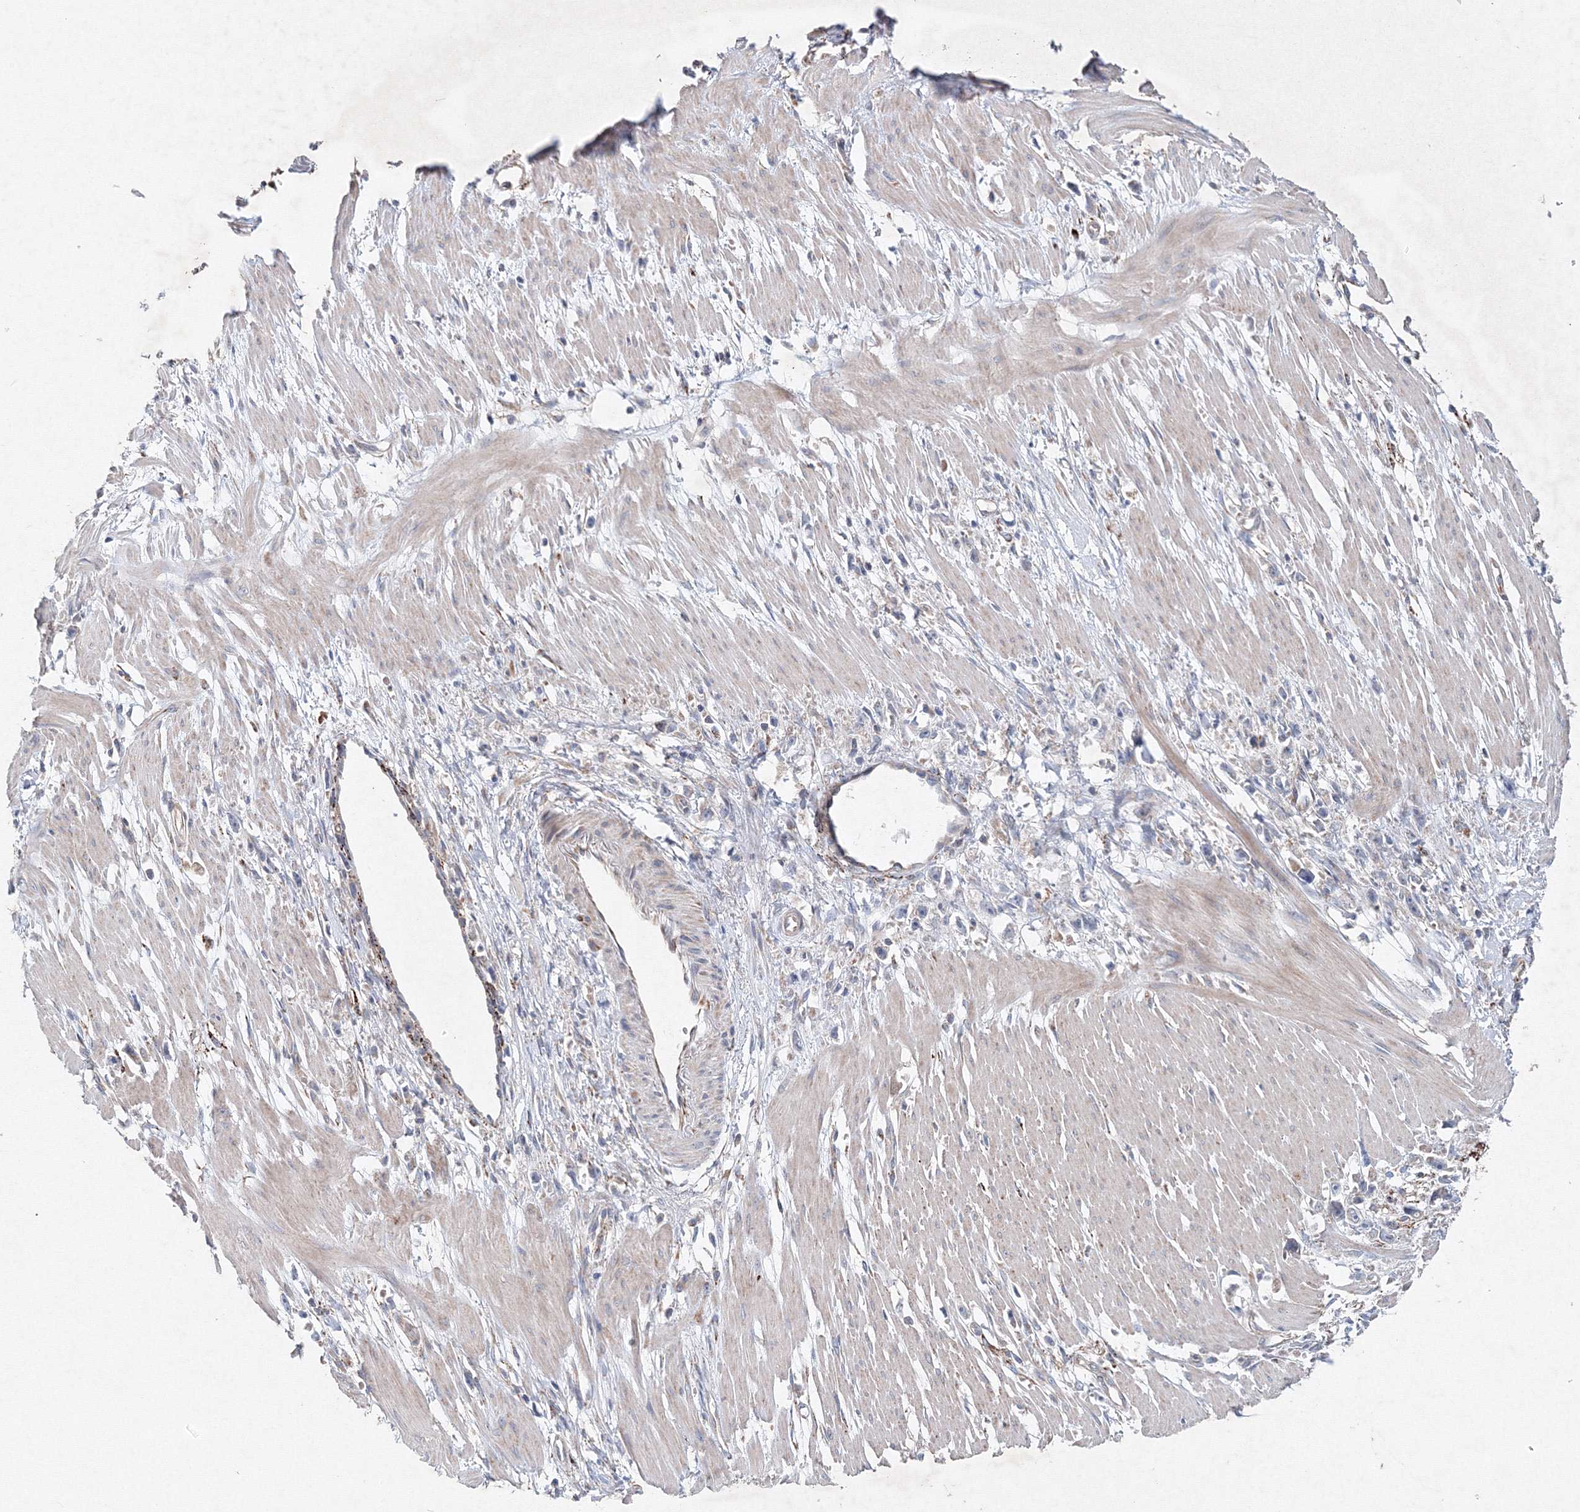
{"staining": {"intensity": "negative", "quantity": "none", "location": "none"}, "tissue": "stomach cancer", "cell_type": "Tumor cells", "image_type": "cancer", "snomed": [{"axis": "morphology", "description": "Adenocarcinoma, NOS"}, {"axis": "topography", "description": "Stomach"}], "caption": "Immunohistochemistry micrograph of neoplastic tissue: stomach cancer (adenocarcinoma) stained with DAB (3,3'-diaminobenzidine) demonstrates no significant protein expression in tumor cells. Brightfield microscopy of immunohistochemistry (IHC) stained with DAB (3,3'-diaminobenzidine) (brown) and hematoxylin (blue), captured at high magnification.", "gene": "WDR49", "patient": {"sex": "female", "age": 59}}